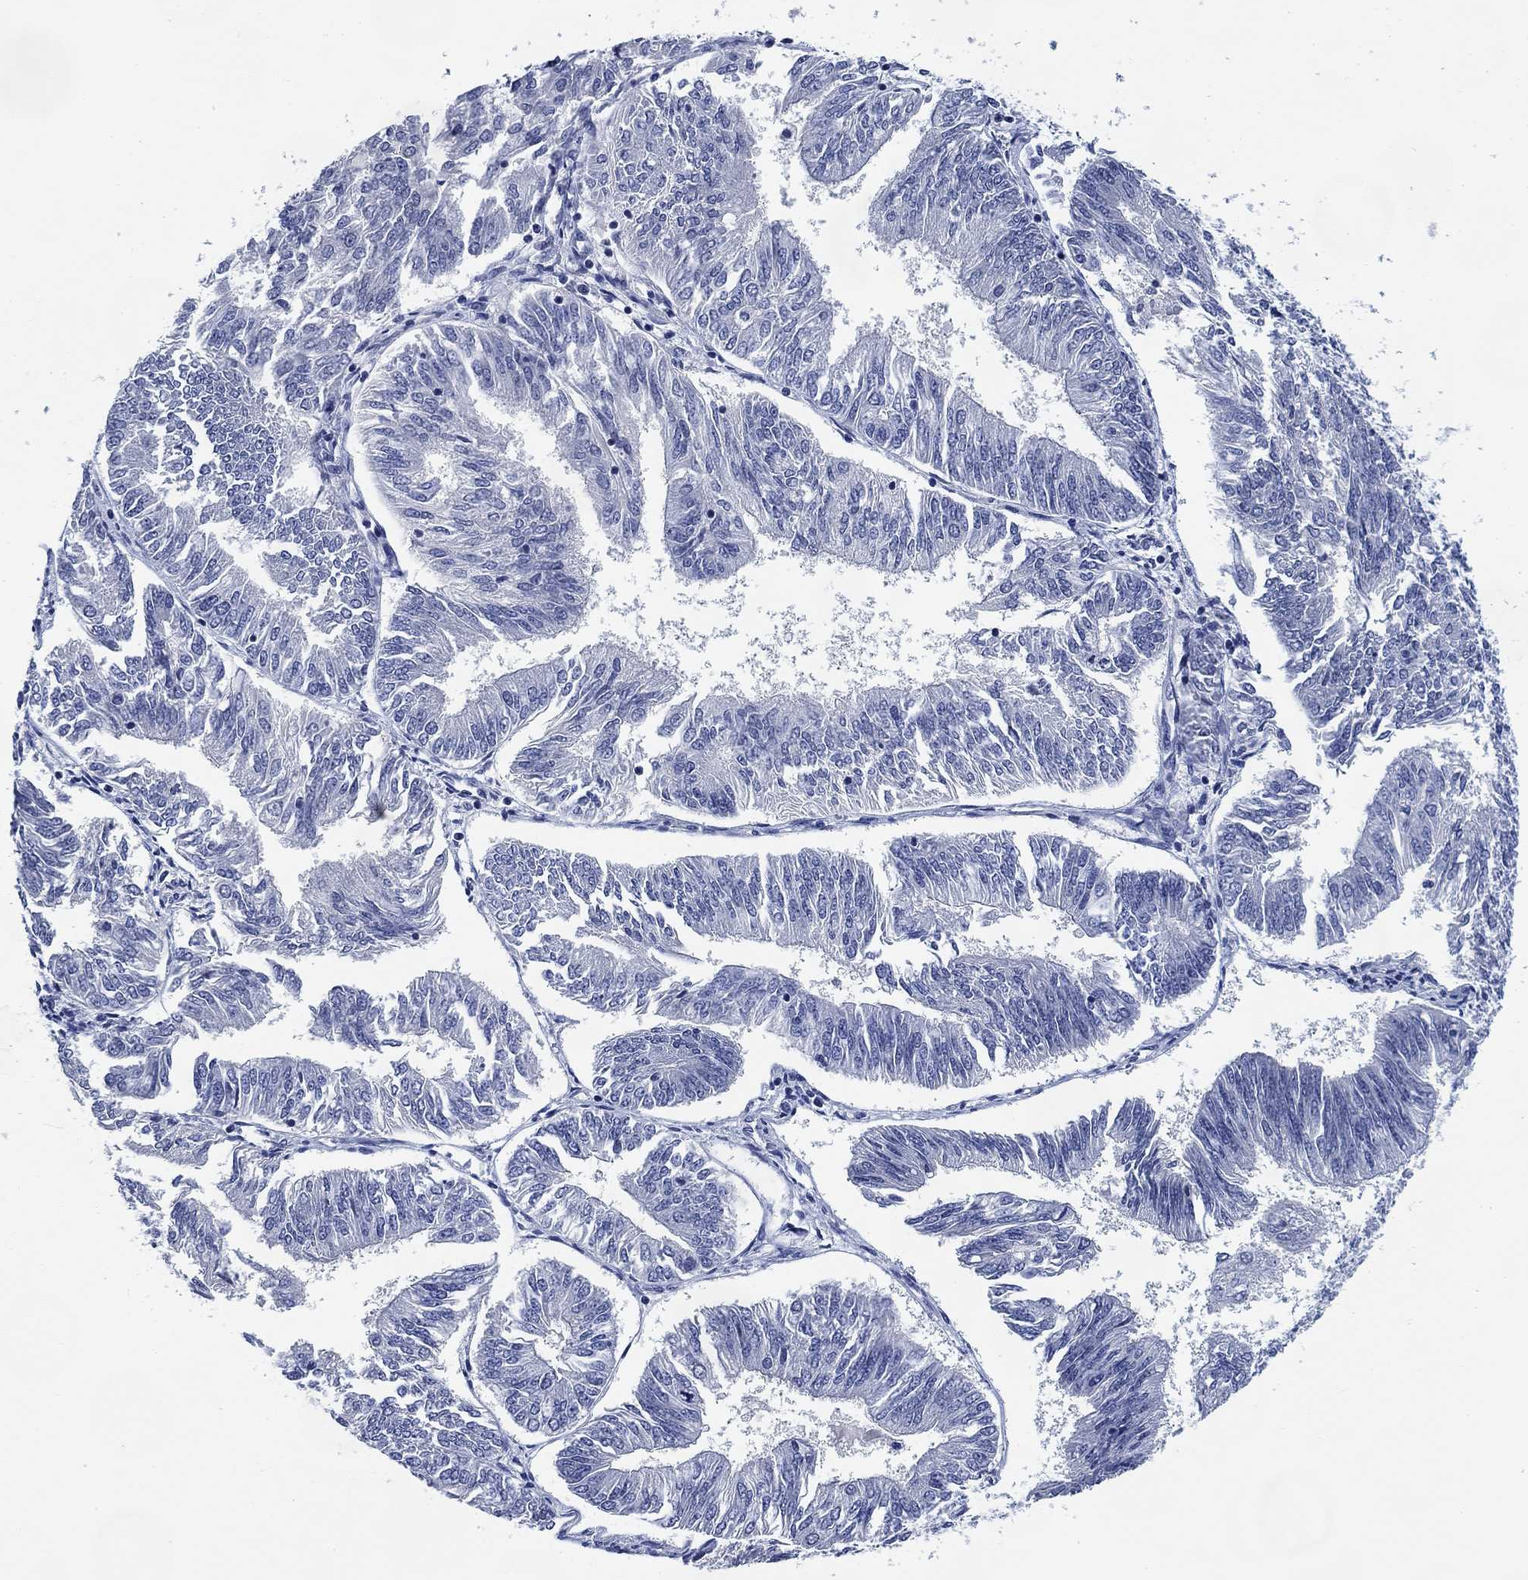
{"staining": {"intensity": "negative", "quantity": "none", "location": "none"}, "tissue": "endometrial cancer", "cell_type": "Tumor cells", "image_type": "cancer", "snomed": [{"axis": "morphology", "description": "Adenocarcinoma, NOS"}, {"axis": "topography", "description": "Endometrium"}], "caption": "Tumor cells are negative for brown protein staining in endometrial cancer. (DAB immunohistochemistry with hematoxylin counter stain).", "gene": "DAZL", "patient": {"sex": "female", "age": 58}}